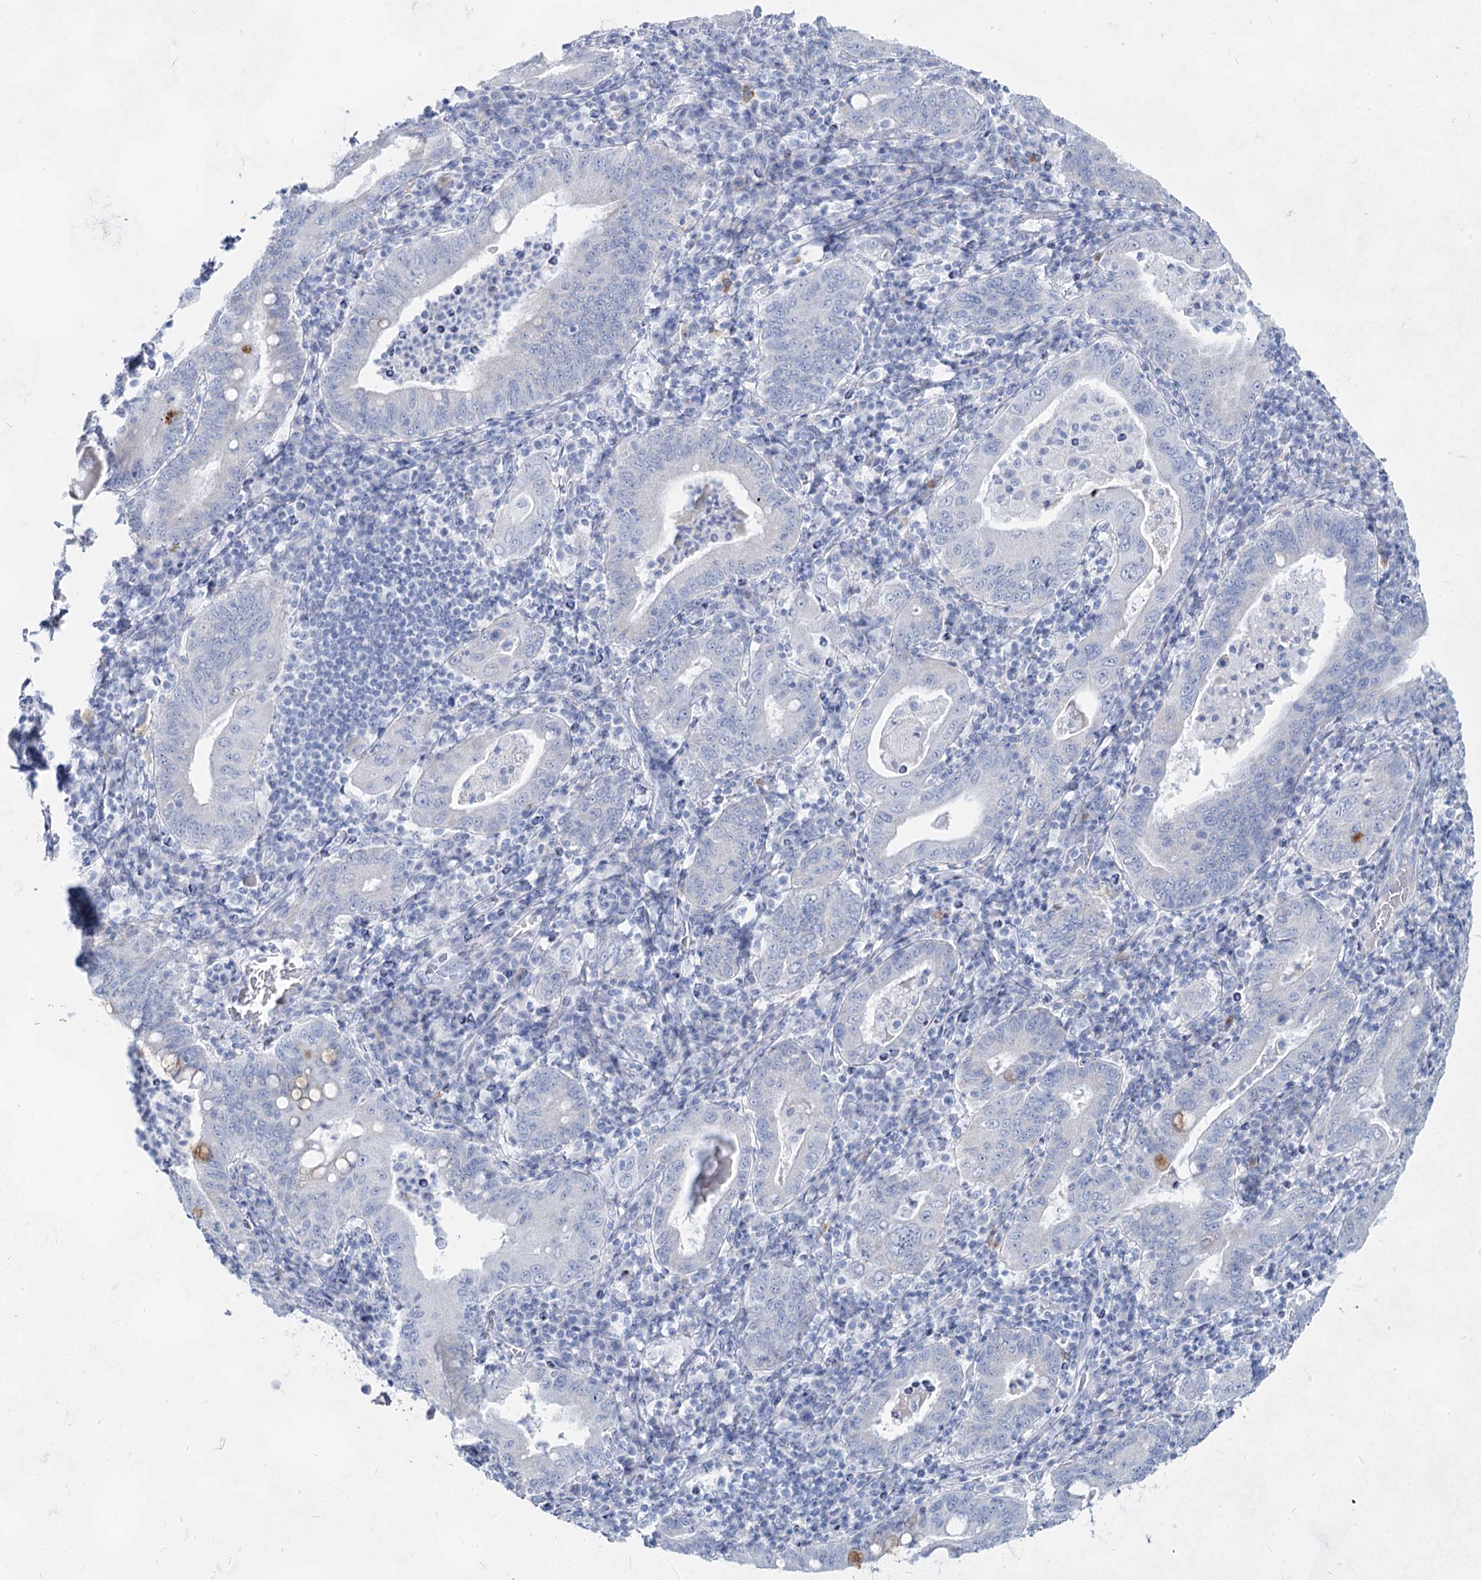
{"staining": {"intensity": "negative", "quantity": "none", "location": "none"}, "tissue": "stomach cancer", "cell_type": "Tumor cells", "image_type": "cancer", "snomed": [{"axis": "morphology", "description": "Normal tissue, NOS"}, {"axis": "morphology", "description": "Adenocarcinoma, NOS"}, {"axis": "topography", "description": "Esophagus"}, {"axis": "topography", "description": "Stomach, upper"}, {"axis": "topography", "description": "Peripheral nerve tissue"}], "caption": "Stomach cancer was stained to show a protein in brown. There is no significant positivity in tumor cells.", "gene": "ACRV1", "patient": {"sex": "male", "age": 62}}